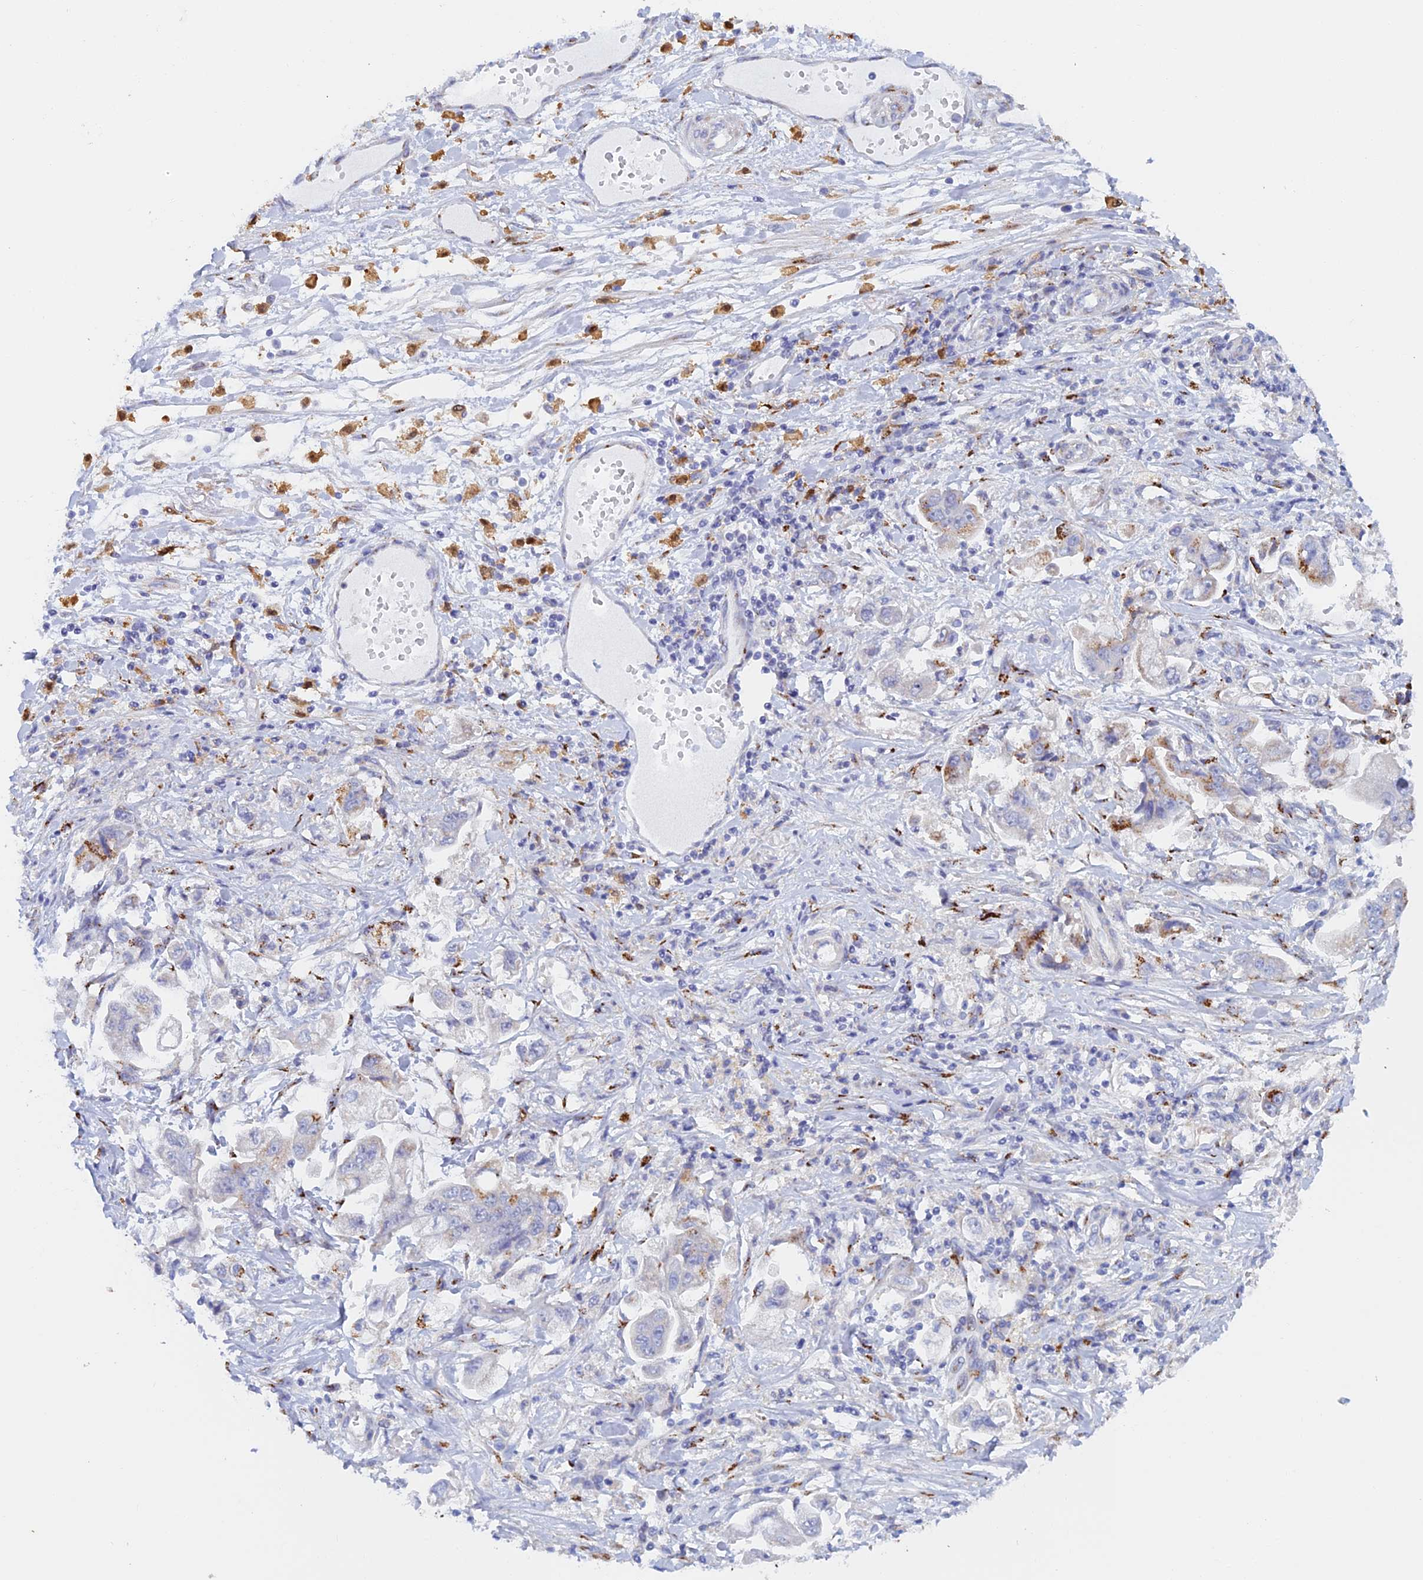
{"staining": {"intensity": "weak", "quantity": "<25%", "location": "cytoplasmic/membranous"}, "tissue": "stomach cancer", "cell_type": "Tumor cells", "image_type": "cancer", "snomed": [{"axis": "morphology", "description": "Adenocarcinoma, NOS"}, {"axis": "topography", "description": "Stomach"}], "caption": "Immunohistochemical staining of human stomach cancer (adenocarcinoma) reveals no significant staining in tumor cells. (DAB immunohistochemistry visualized using brightfield microscopy, high magnification).", "gene": "SLC24A3", "patient": {"sex": "male", "age": 62}}